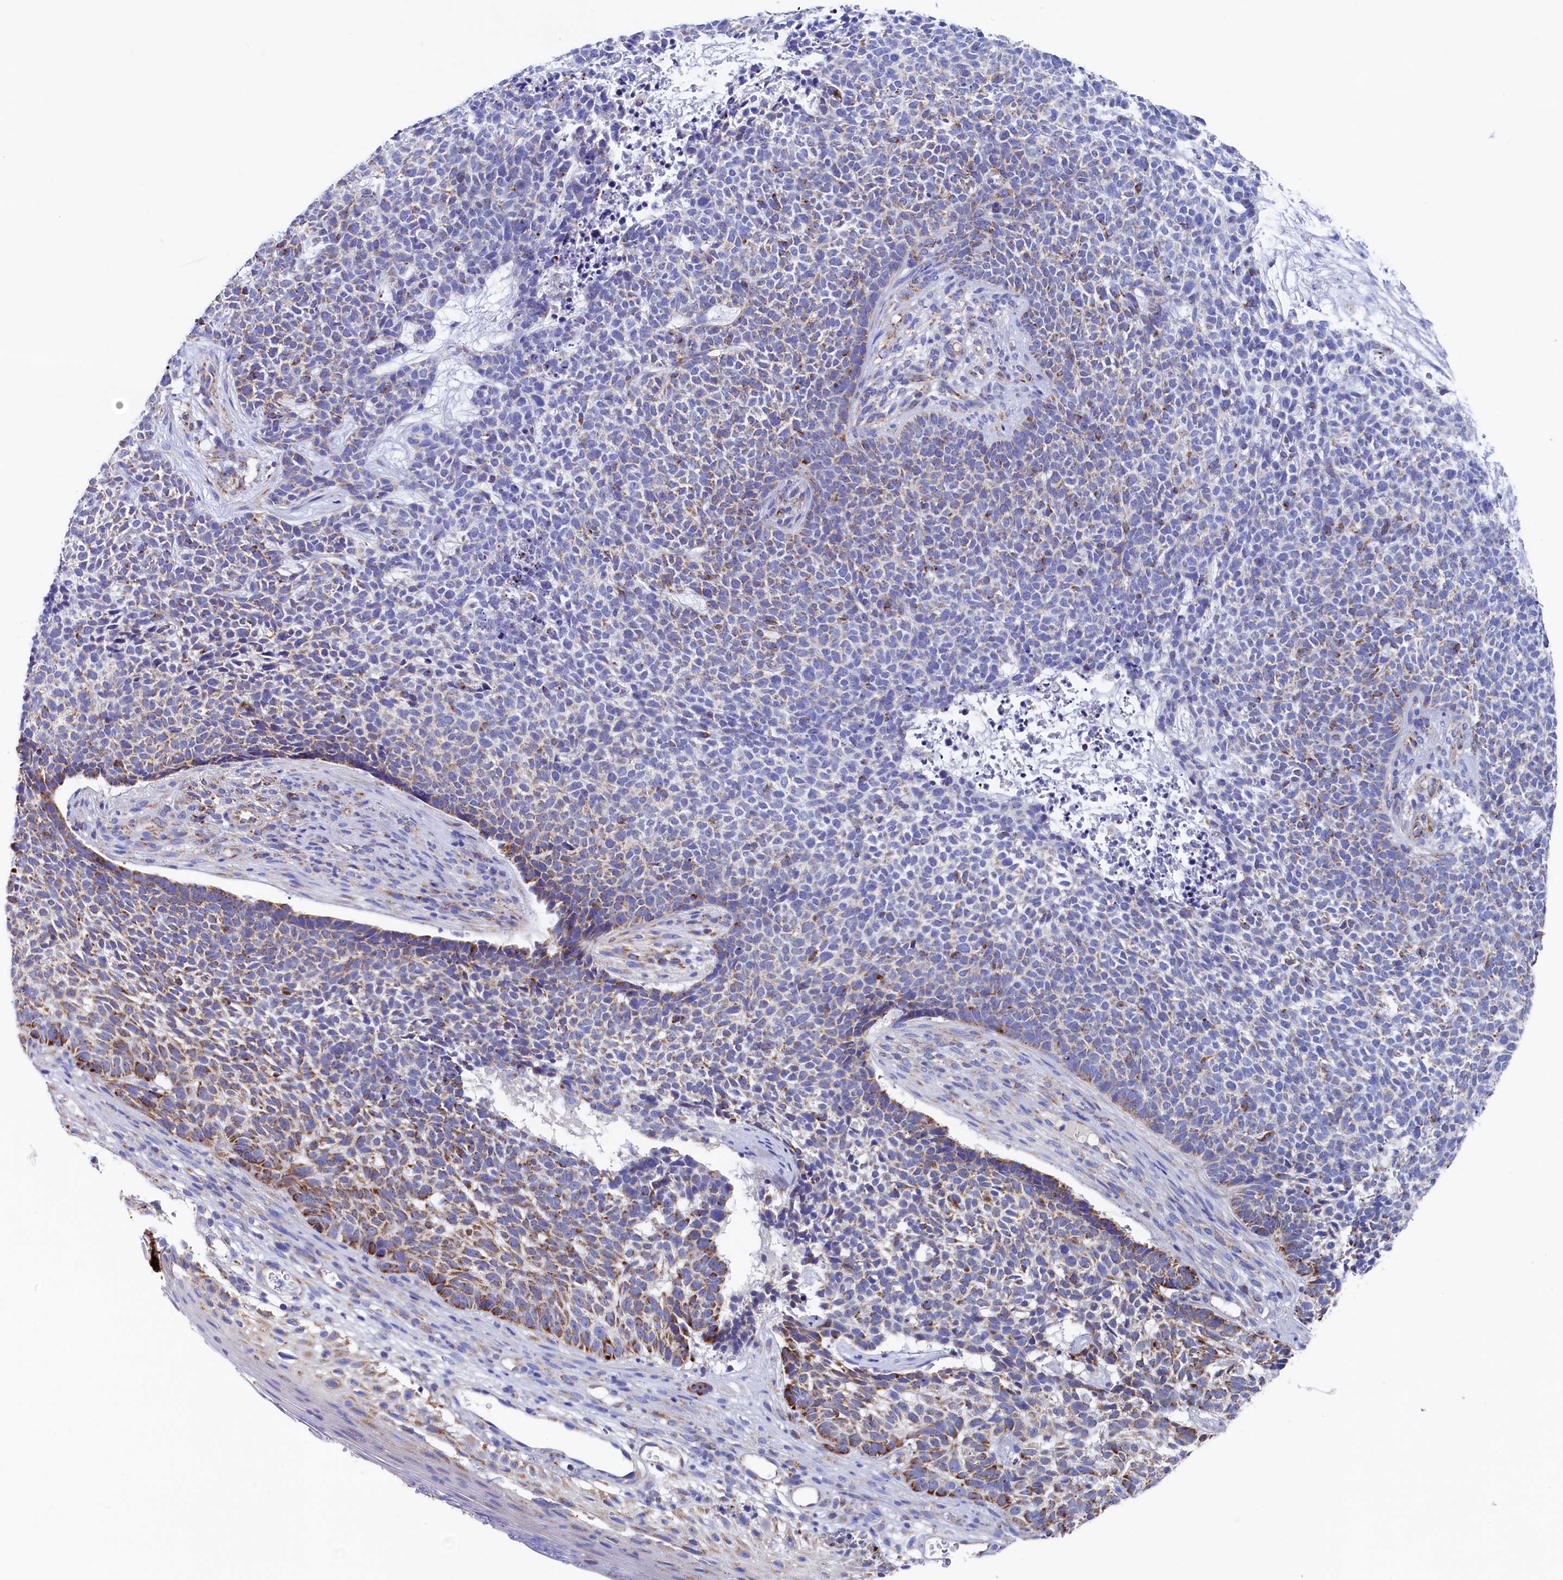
{"staining": {"intensity": "moderate", "quantity": "<25%", "location": "cytoplasmic/membranous"}, "tissue": "skin cancer", "cell_type": "Tumor cells", "image_type": "cancer", "snomed": [{"axis": "morphology", "description": "Basal cell carcinoma"}, {"axis": "topography", "description": "Skin"}], "caption": "Protein staining exhibits moderate cytoplasmic/membranous staining in approximately <25% of tumor cells in skin basal cell carcinoma.", "gene": "MMAB", "patient": {"sex": "female", "age": 84}}